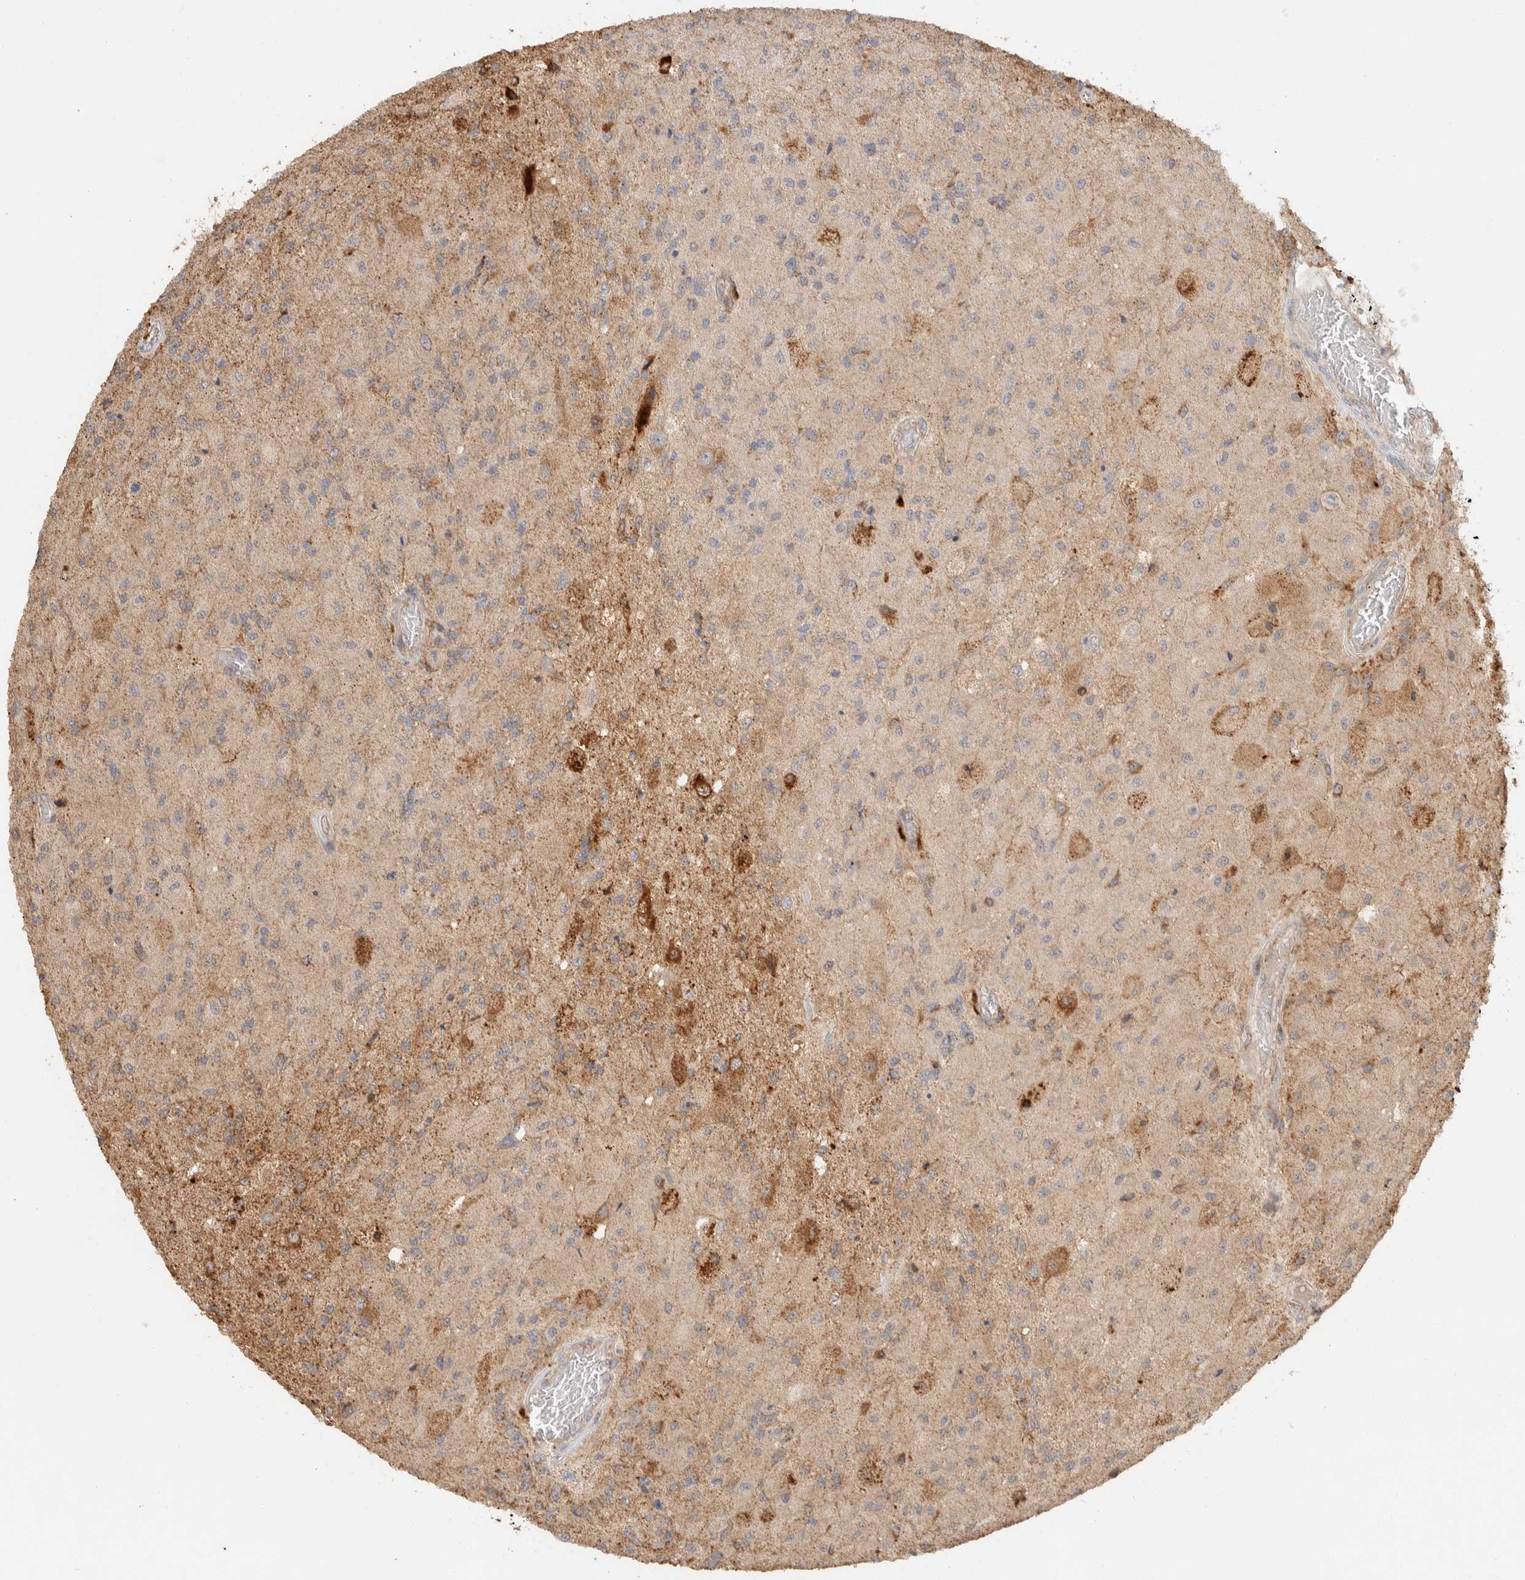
{"staining": {"intensity": "weak", "quantity": ">75%", "location": "cytoplasmic/membranous"}, "tissue": "glioma", "cell_type": "Tumor cells", "image_type": "cancer", "snomed": [{"axis": "morphology", "description": "Normal tissue, NOS"}, {"axis": "morphology", "description": "Glioma, malignant, High grade"}, {"axis": "topography", "description": "Cerebral cortex"}], "caption": "Brown immunohistochemical staining in glioma demonstrates weak cytoplasmic/membranous positivity in about >75% of tumor cells. The staining is performed using DAB (3,3'-diaminobenzidine) brown chromogen to label protein expression. The nuclei are counter-stained blue using hematoxylin.", "gene": "KIF9", "patient": {"sex": "male", "age": 77}}